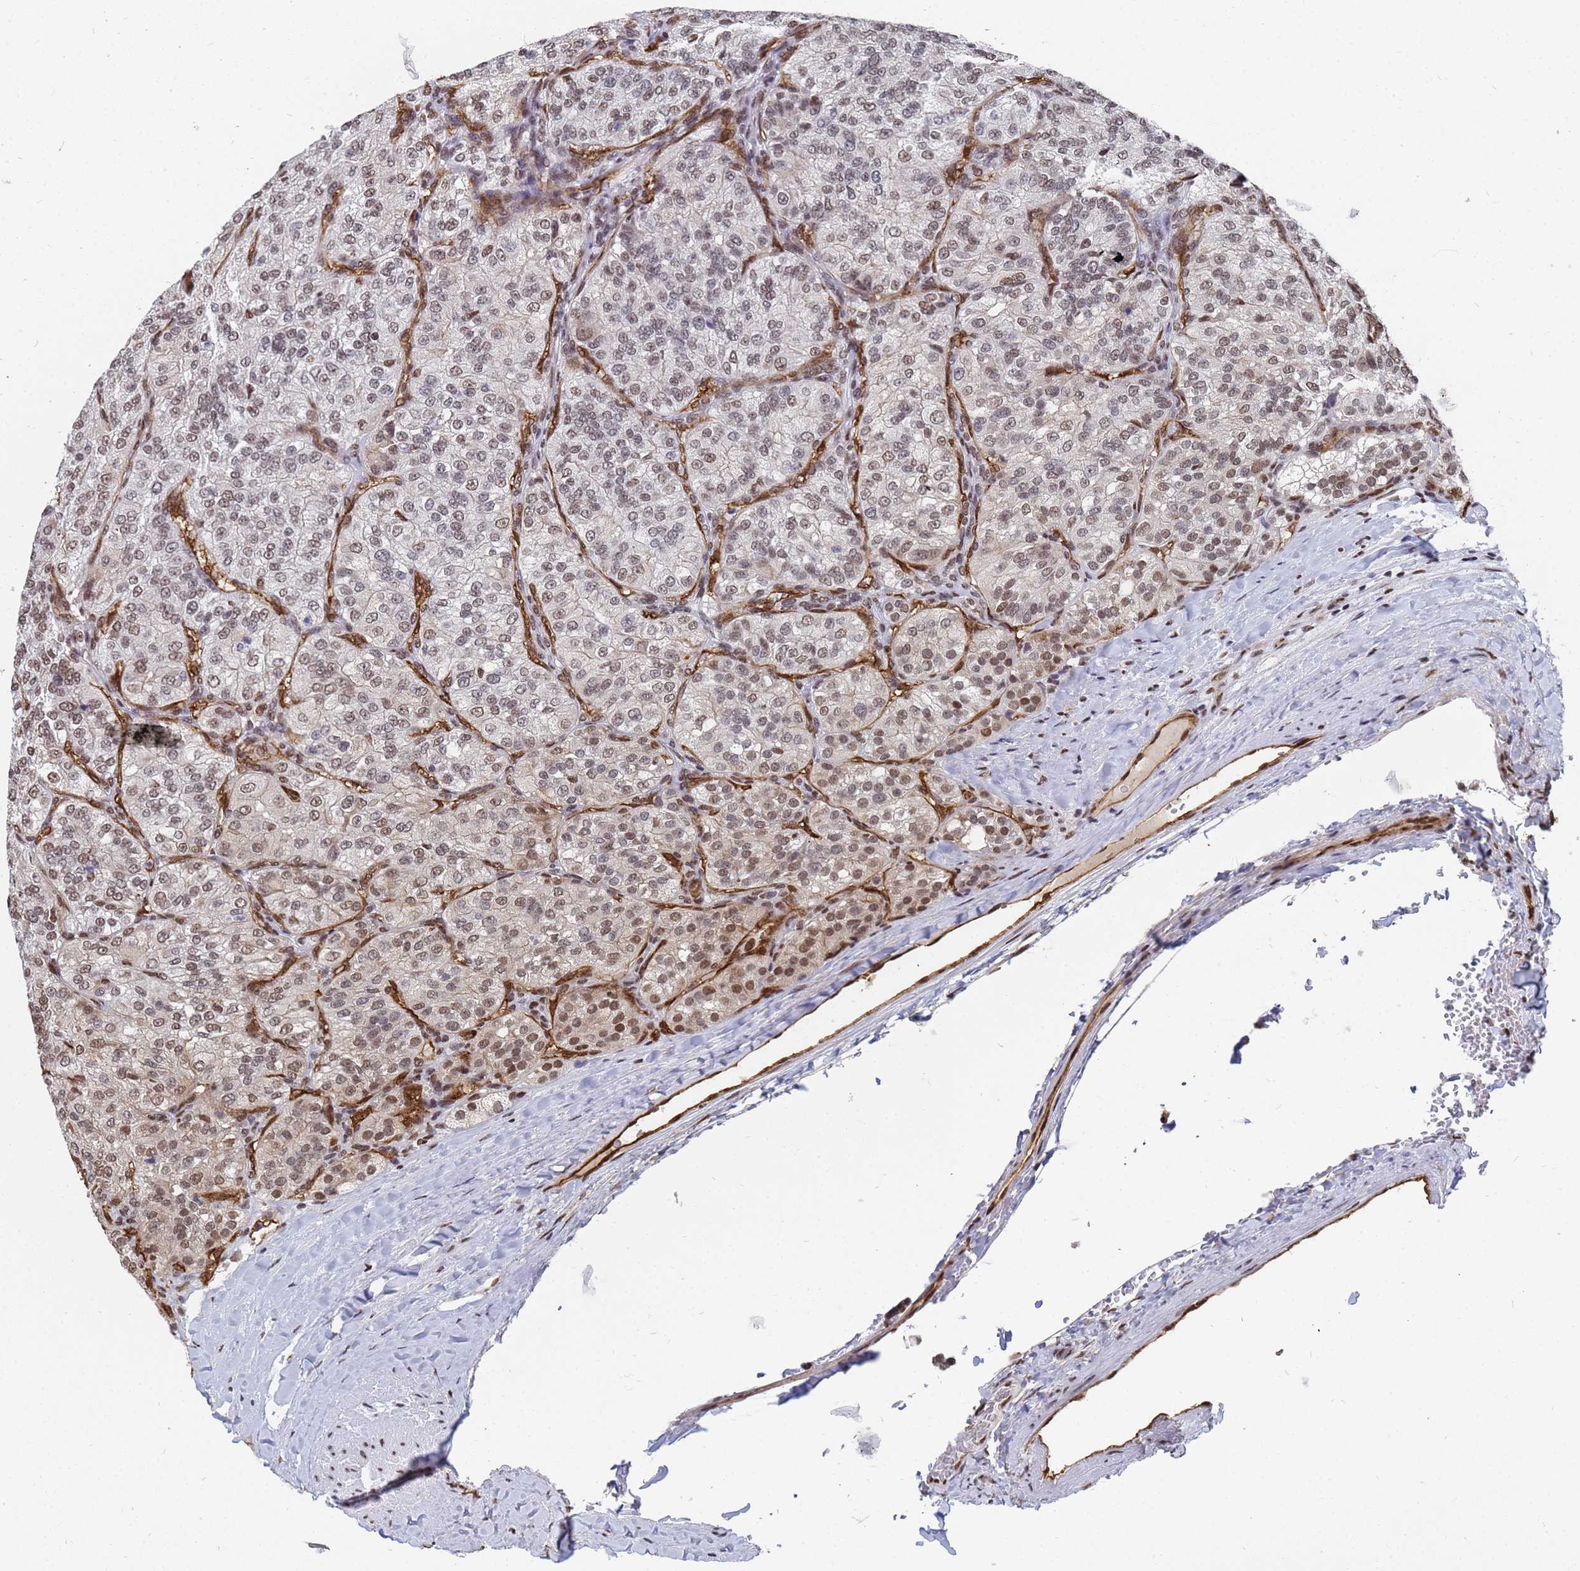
{"staining": {"intensity": "moderate", "quantity": ">75%", "location": "nuclear"}, "tissue": "renal cancer", "cell_type": "Tumor cells", "image_type": "cancer", "snomed": [{"axis": "morphology", "description": "Adenocarcinoma, NOS"}, {"axis": "topography", "description": "Kidney"}], "caption": "The micrograph exhibits a brown stain indicating the presence of a protein in the nuclear of tumor cells in adenocarcinoma (renal).", "gene": "RAVER2", "patient": {"sex": "female", "age": 63}}